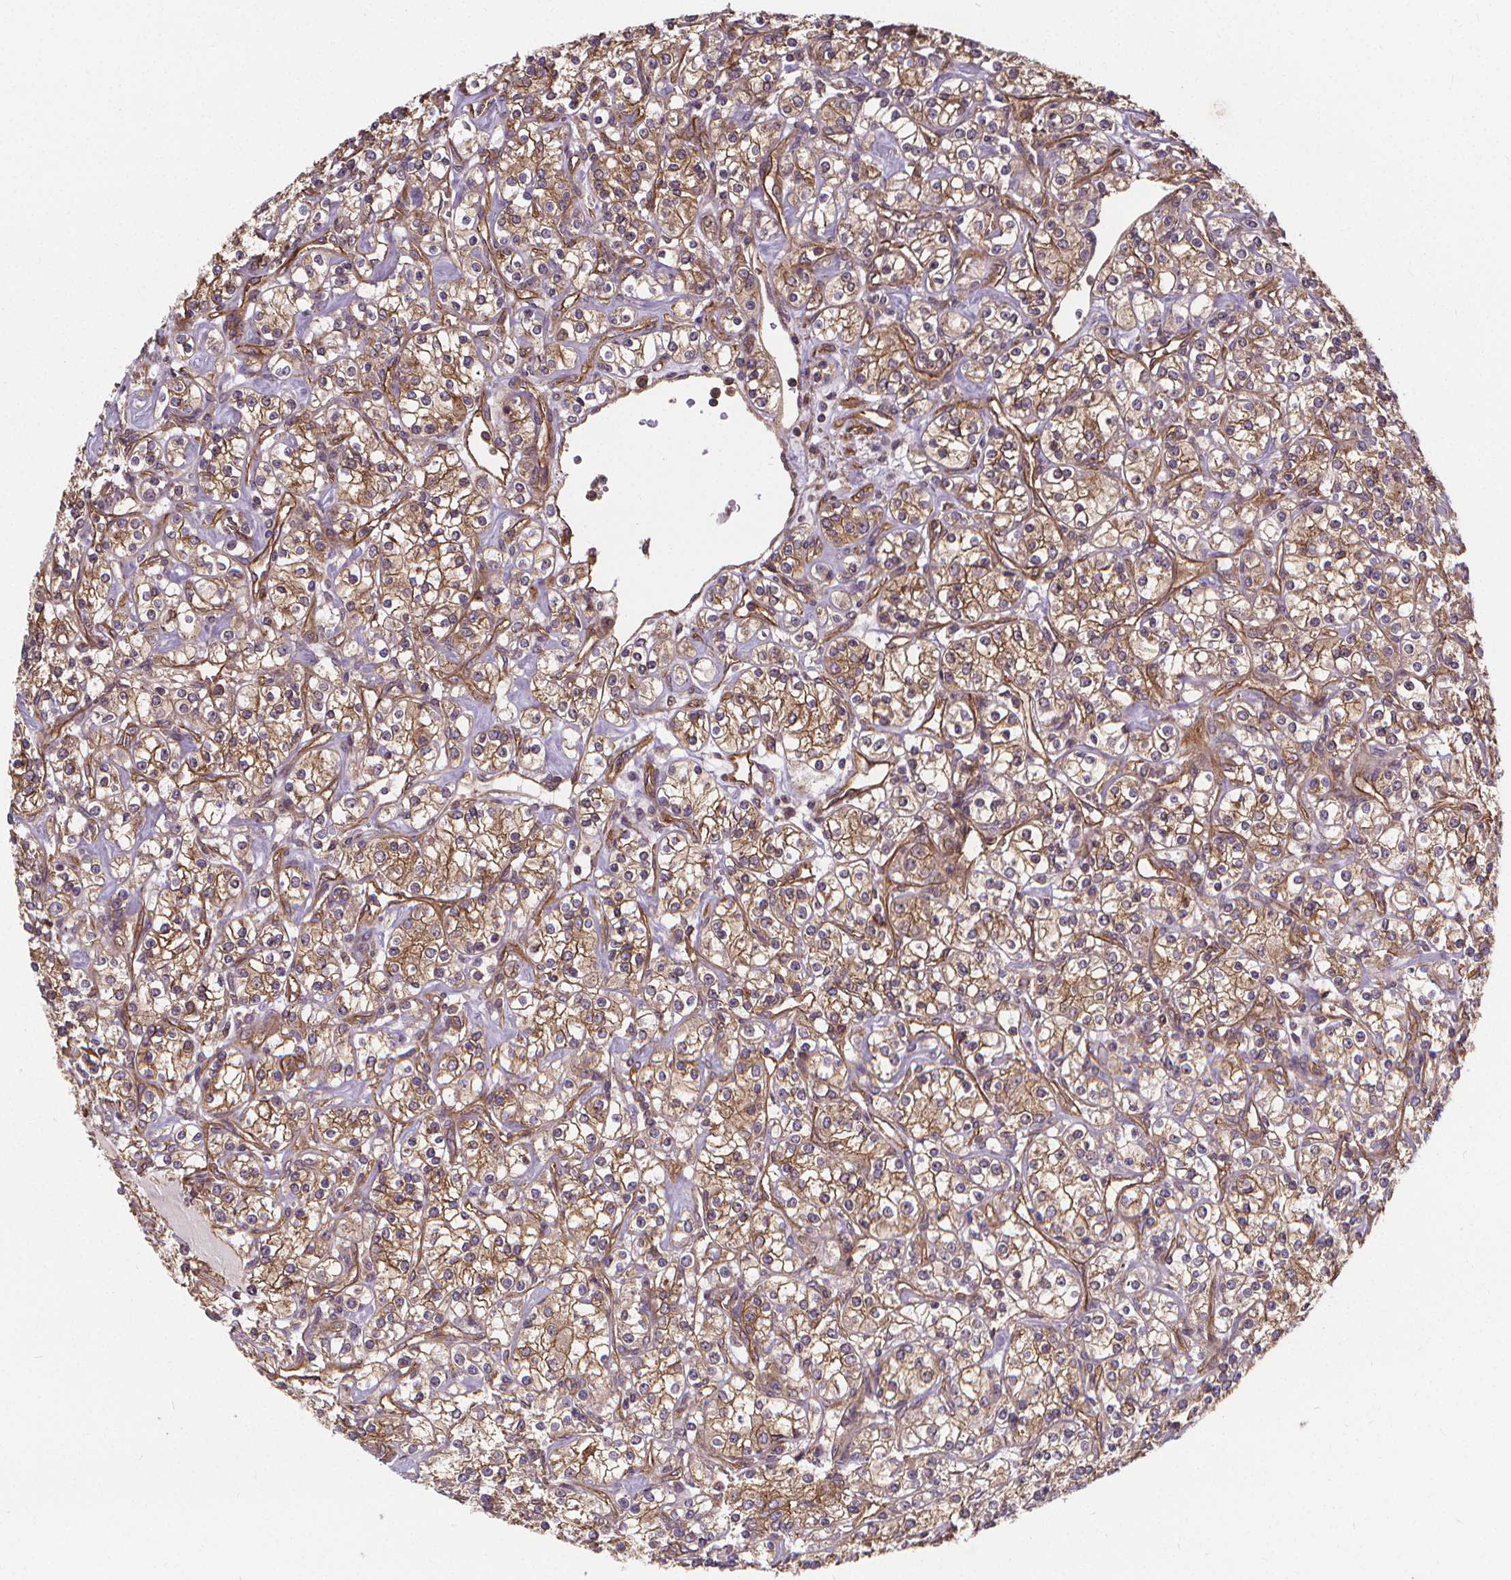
{"staining": {"intensity": "moderate", "quantity": ">75%", "location": "cytoplasmic/membranous"}, "tissue": "renal cancer", "cell_type": "Tumor cells", "image_type": "cancer", "snomed": [{"axis": "morphology", "description": "Adenocarcinoma, NOS"}, {"axis": "topography", "description": "Kidney"}], "caption": "This photomicrograph displays immunohistochemistry (IHC) staining of renal cancer, with medium moderate cytoplasmic/membranous positivity in about >75% of tumor cells.", "gene": "CLINT1", "patient": {"sex": "male", "age": 77}}